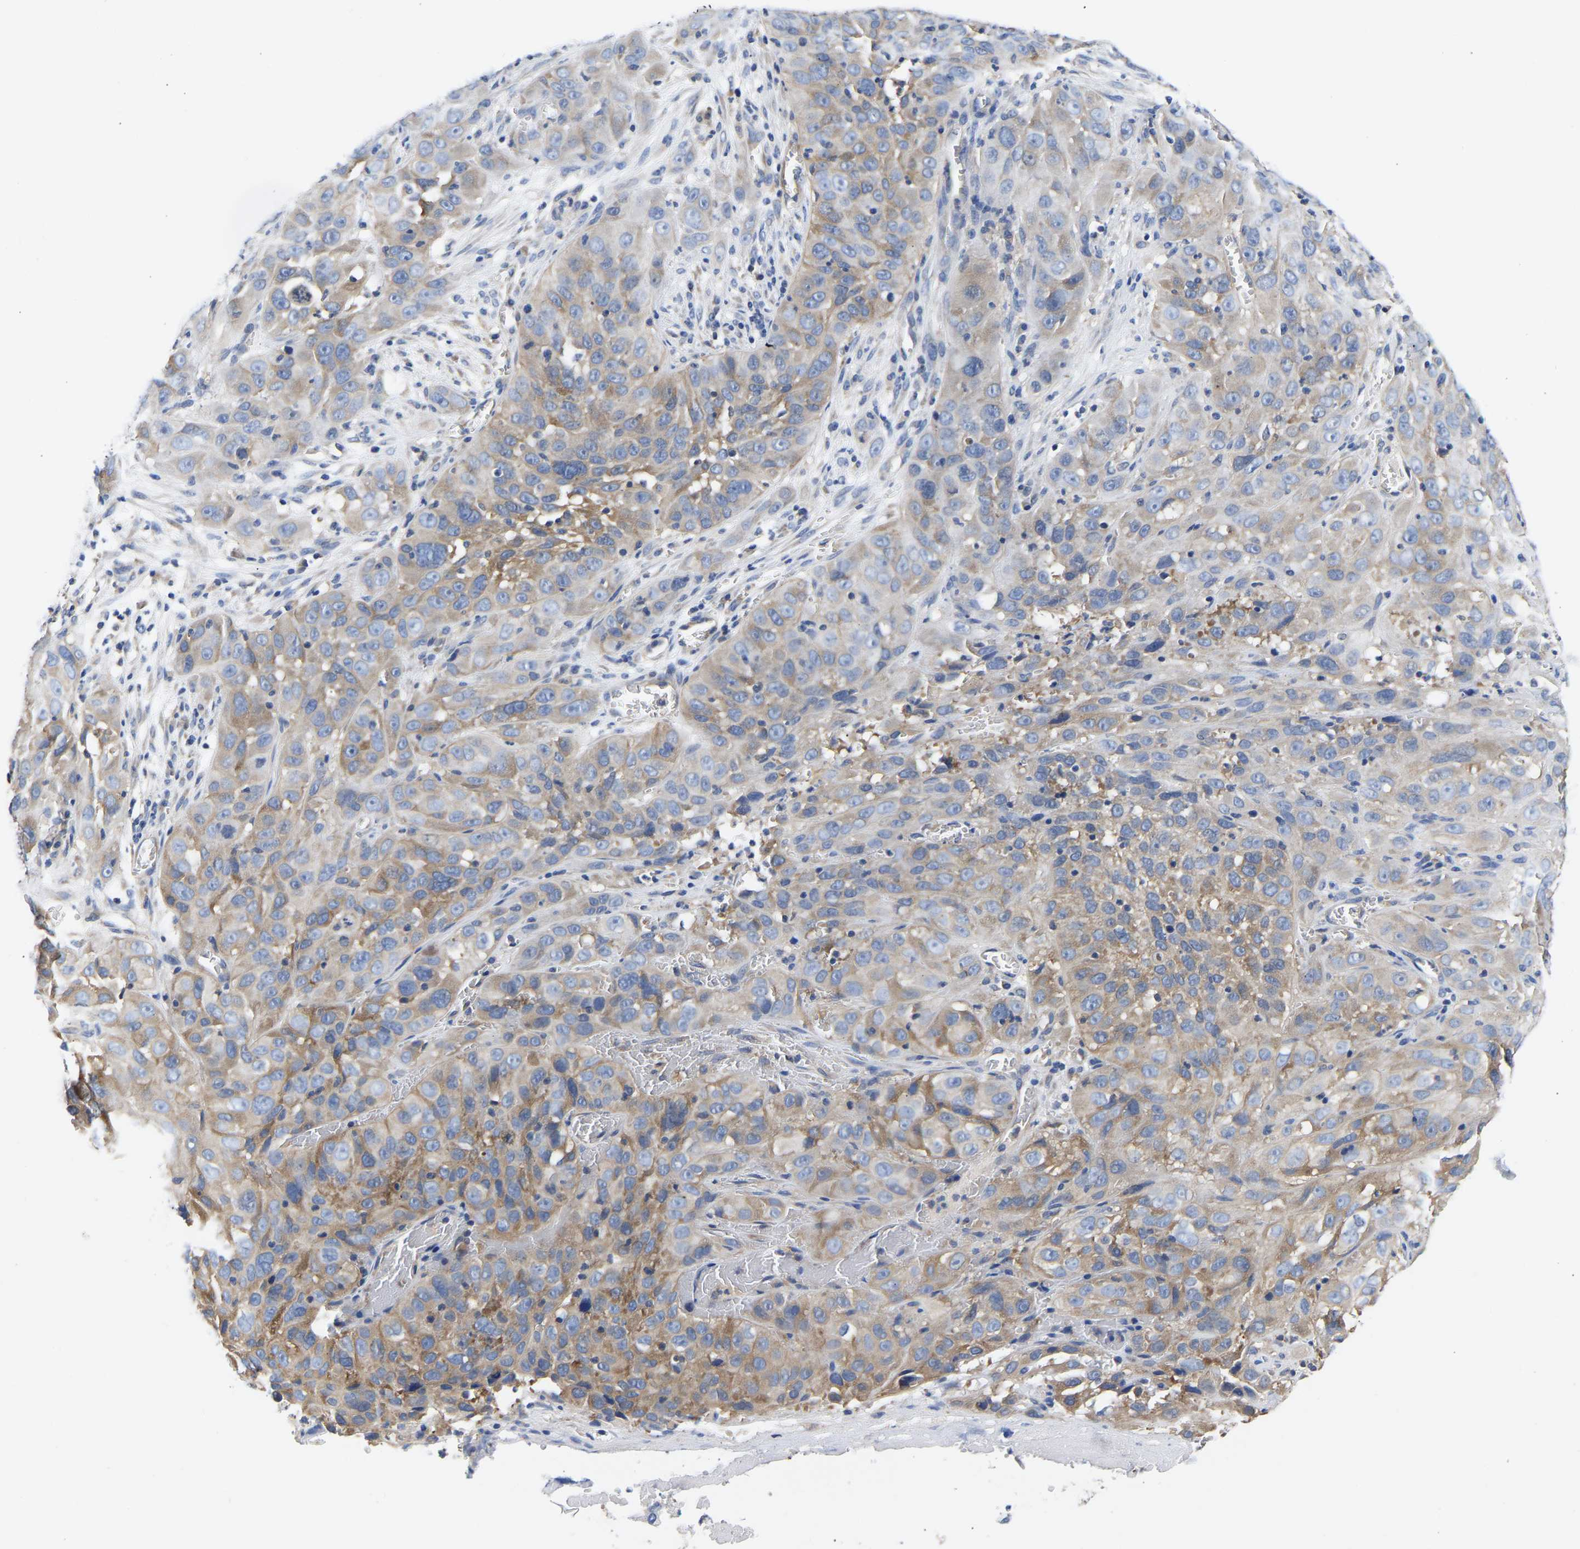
{"staining": {"intensity": "moderate", "quantity": "<25%", "location": "cytoplasmic/membranous"}, "tissue": "cervical cancer", "cell_type": "Tumor cells", "image_type": "cancer", "snomed": [{"axis": "morphology", "description": "Squamous cell carcinoma, NOS"}, {"axis": "topography", "description": "Cervix"}], "caption": "Squamous cell carcinoma (cervical) stained with a protein marker displays moderate staining in tumor cells.", "gene": "CCDC6", "patient": {"sex": "female", "age": 32}}